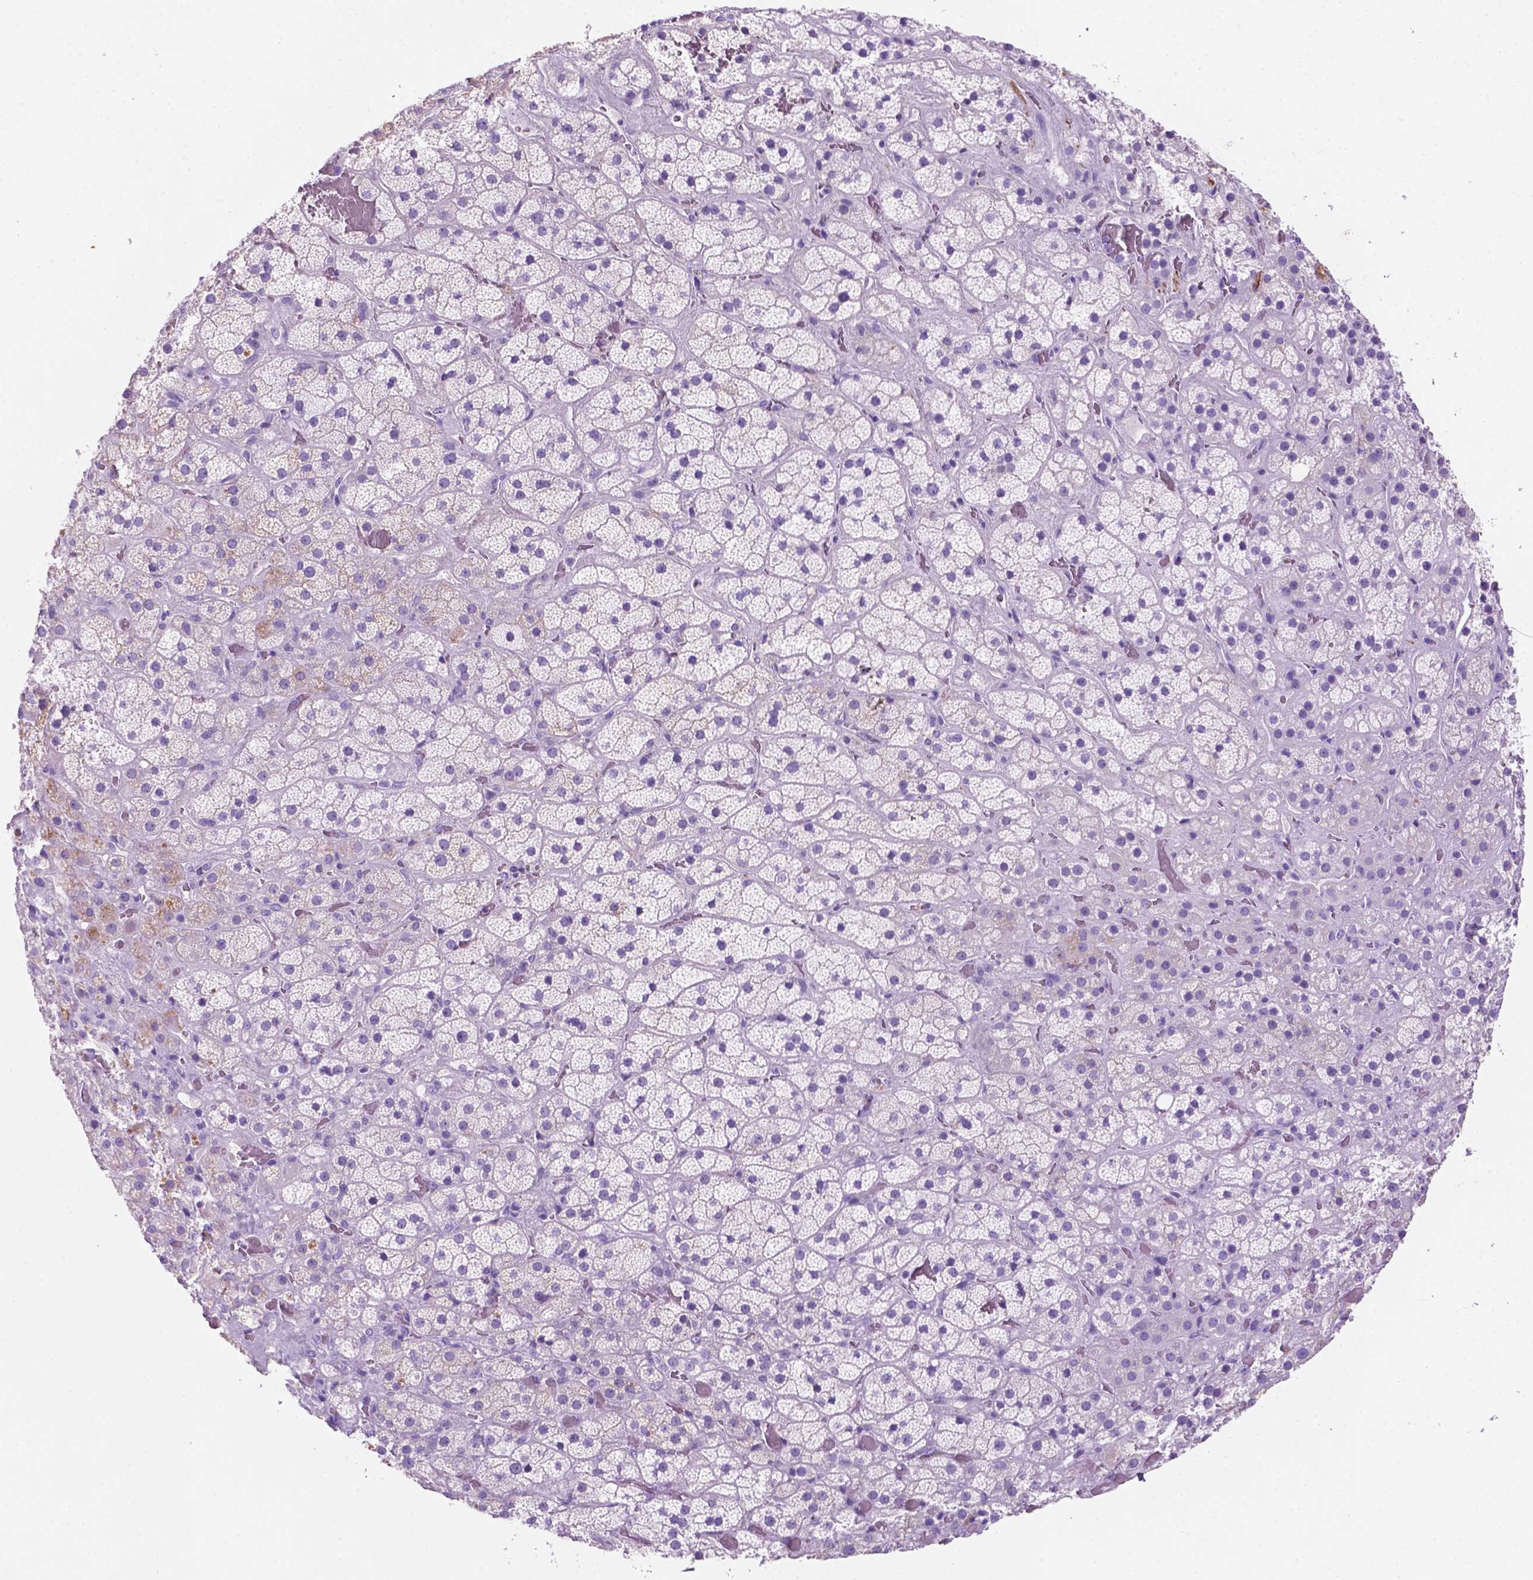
{"staining": {"intensity": "negative", "quantity": "none", "location": "none"}, "tissue": "adrenal gland", "cell_type": "Glandular cells", "image_type": "normal", "snomed": [{"axis": "morphology", "description": "Normal tissue, NOS"}, {"axis": "topography", "description": "Adrenal gland"}], "caption": "DAB (3,3'-diaminobenzidine) immunohistochemical staining of normal adrenal gland demonstrates no significant positivity in glandular cells.", "gene": "POU4F1", "patient": {"sex": "male", "age": 57}}